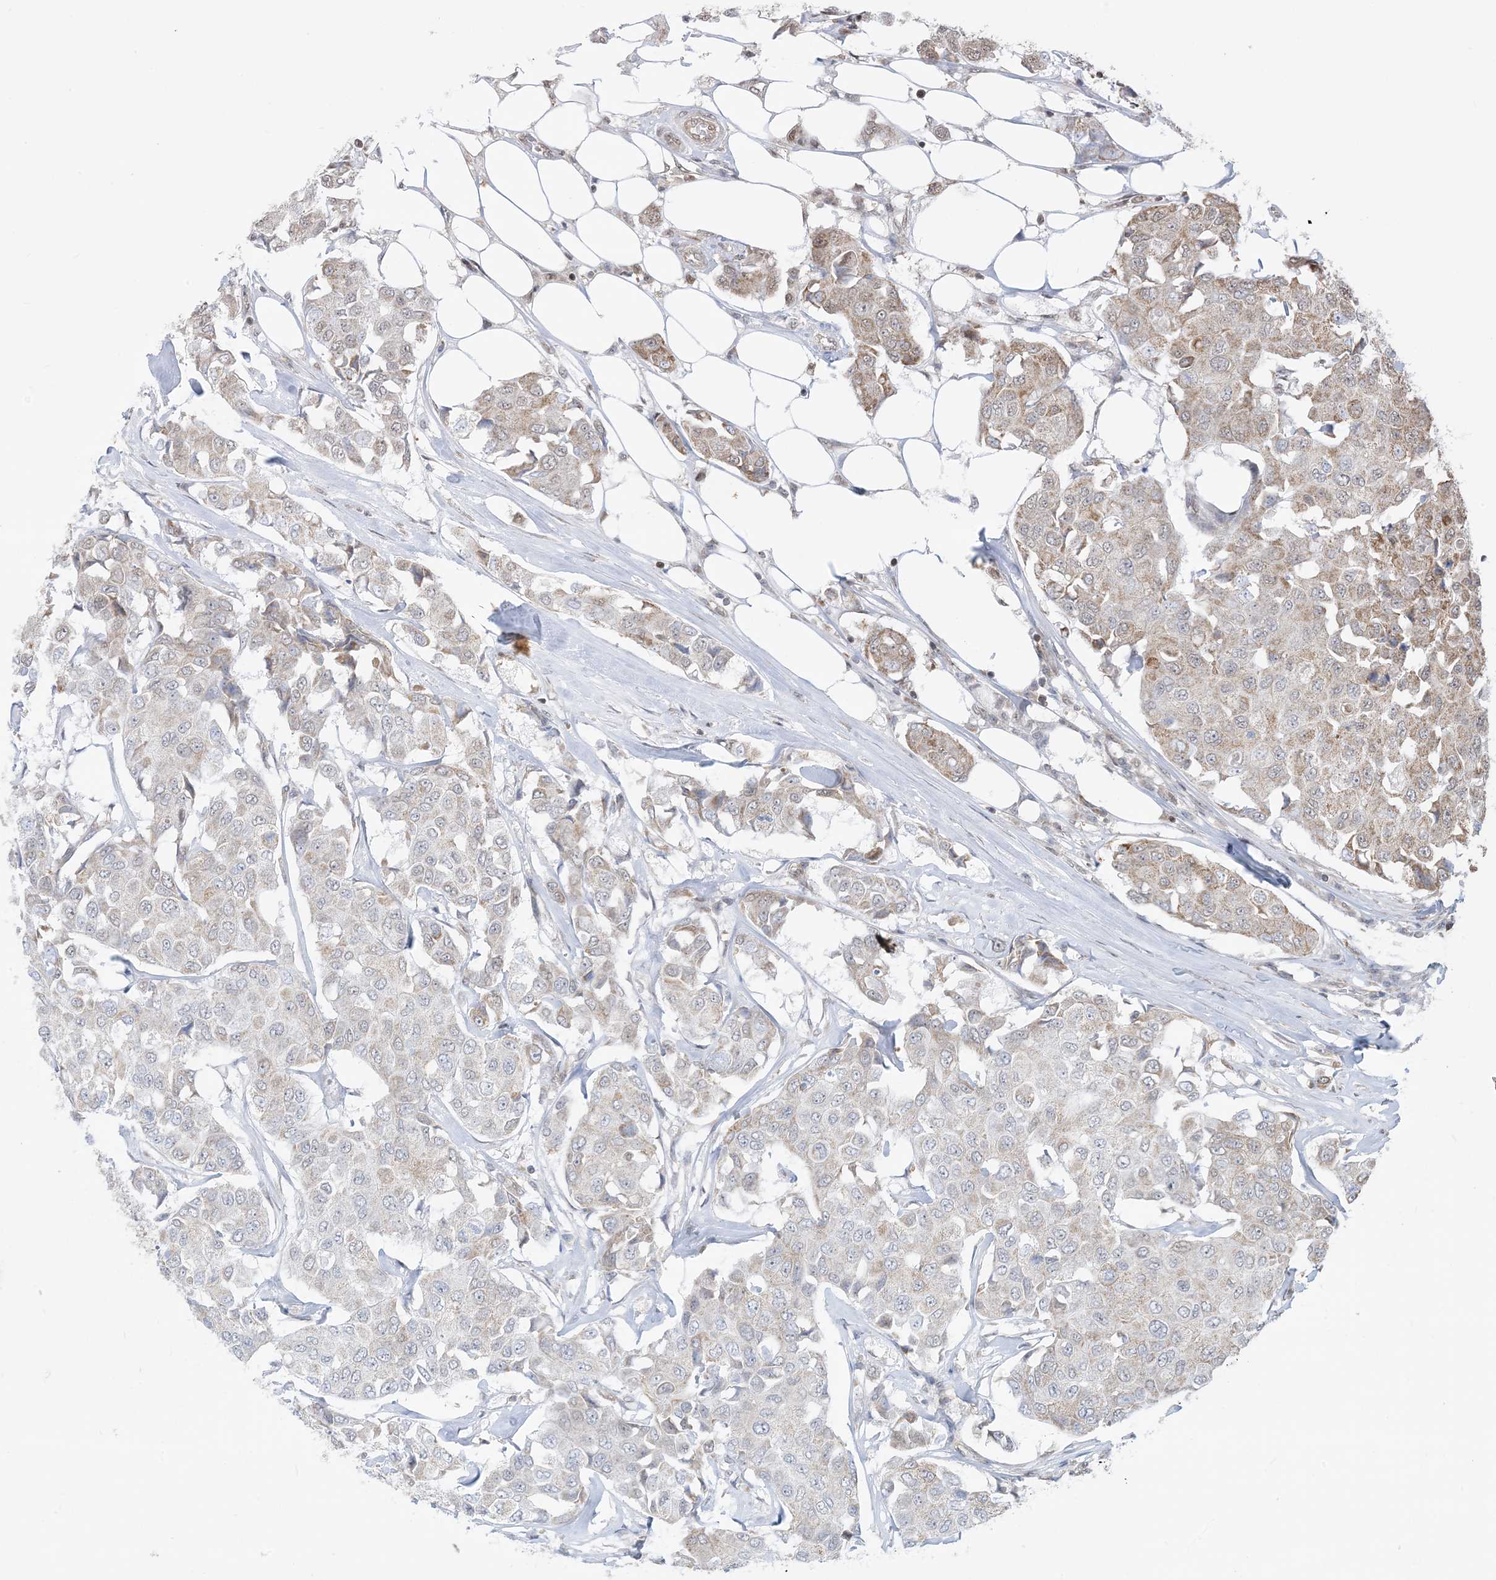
{"staining": {"intensity": "weak", "quantity": "<25%", "location": "cytoplasmic/membranous"}, "tissue": "breast cancer", "cell_type": "Tumor cells", "image_type": "cancer", "snomed": [{"axis": "morphology", "description": "Duct carcinoma"}, {"axis": "topography", "description": "Breast"}], "caption": "DAB (3,3'-diaminobenzidine) immunohistochemical staining of breast cancer shows no significant staining in tumor cells.", "gene": "CASP4", "patient": {"sex": "female", "age": 80}}